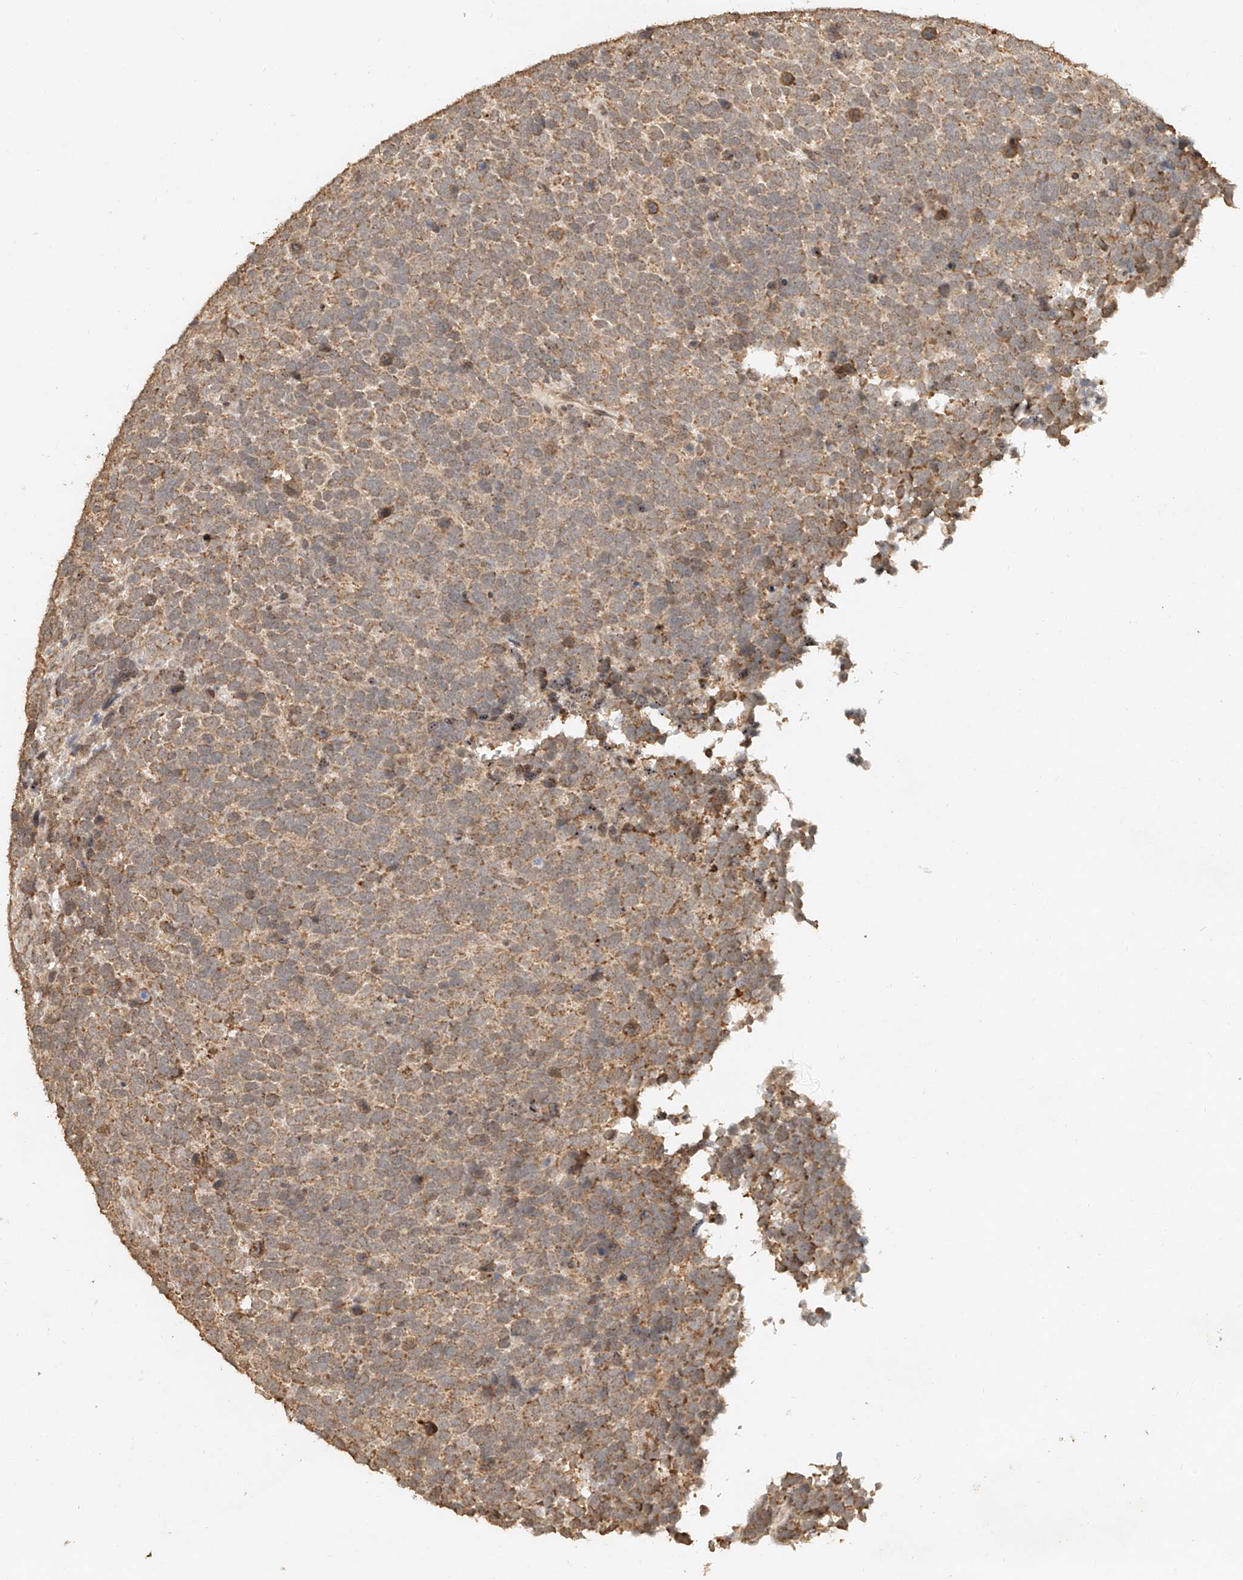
{"staining": {"intensity": "weak", "quantity": ">75%", "location": "cytoplasmic/membranous"}, "tissue": "urothelial cancer", "cell_type": "Tumor cells", "image_type": "cancer", "snomed": [{"axis": "morphology", "description": "Urothelial carcinoma, High grade"}, {"axis": "topography", "description": "Urinary bladder"}], "caption": "Weak cytoplasmic/membranous protein expression is identified in about >75% of tumor cells in urothelial cancer.", "gene": "CXorf58", "patient": {"sex": "female", "age": 82}}